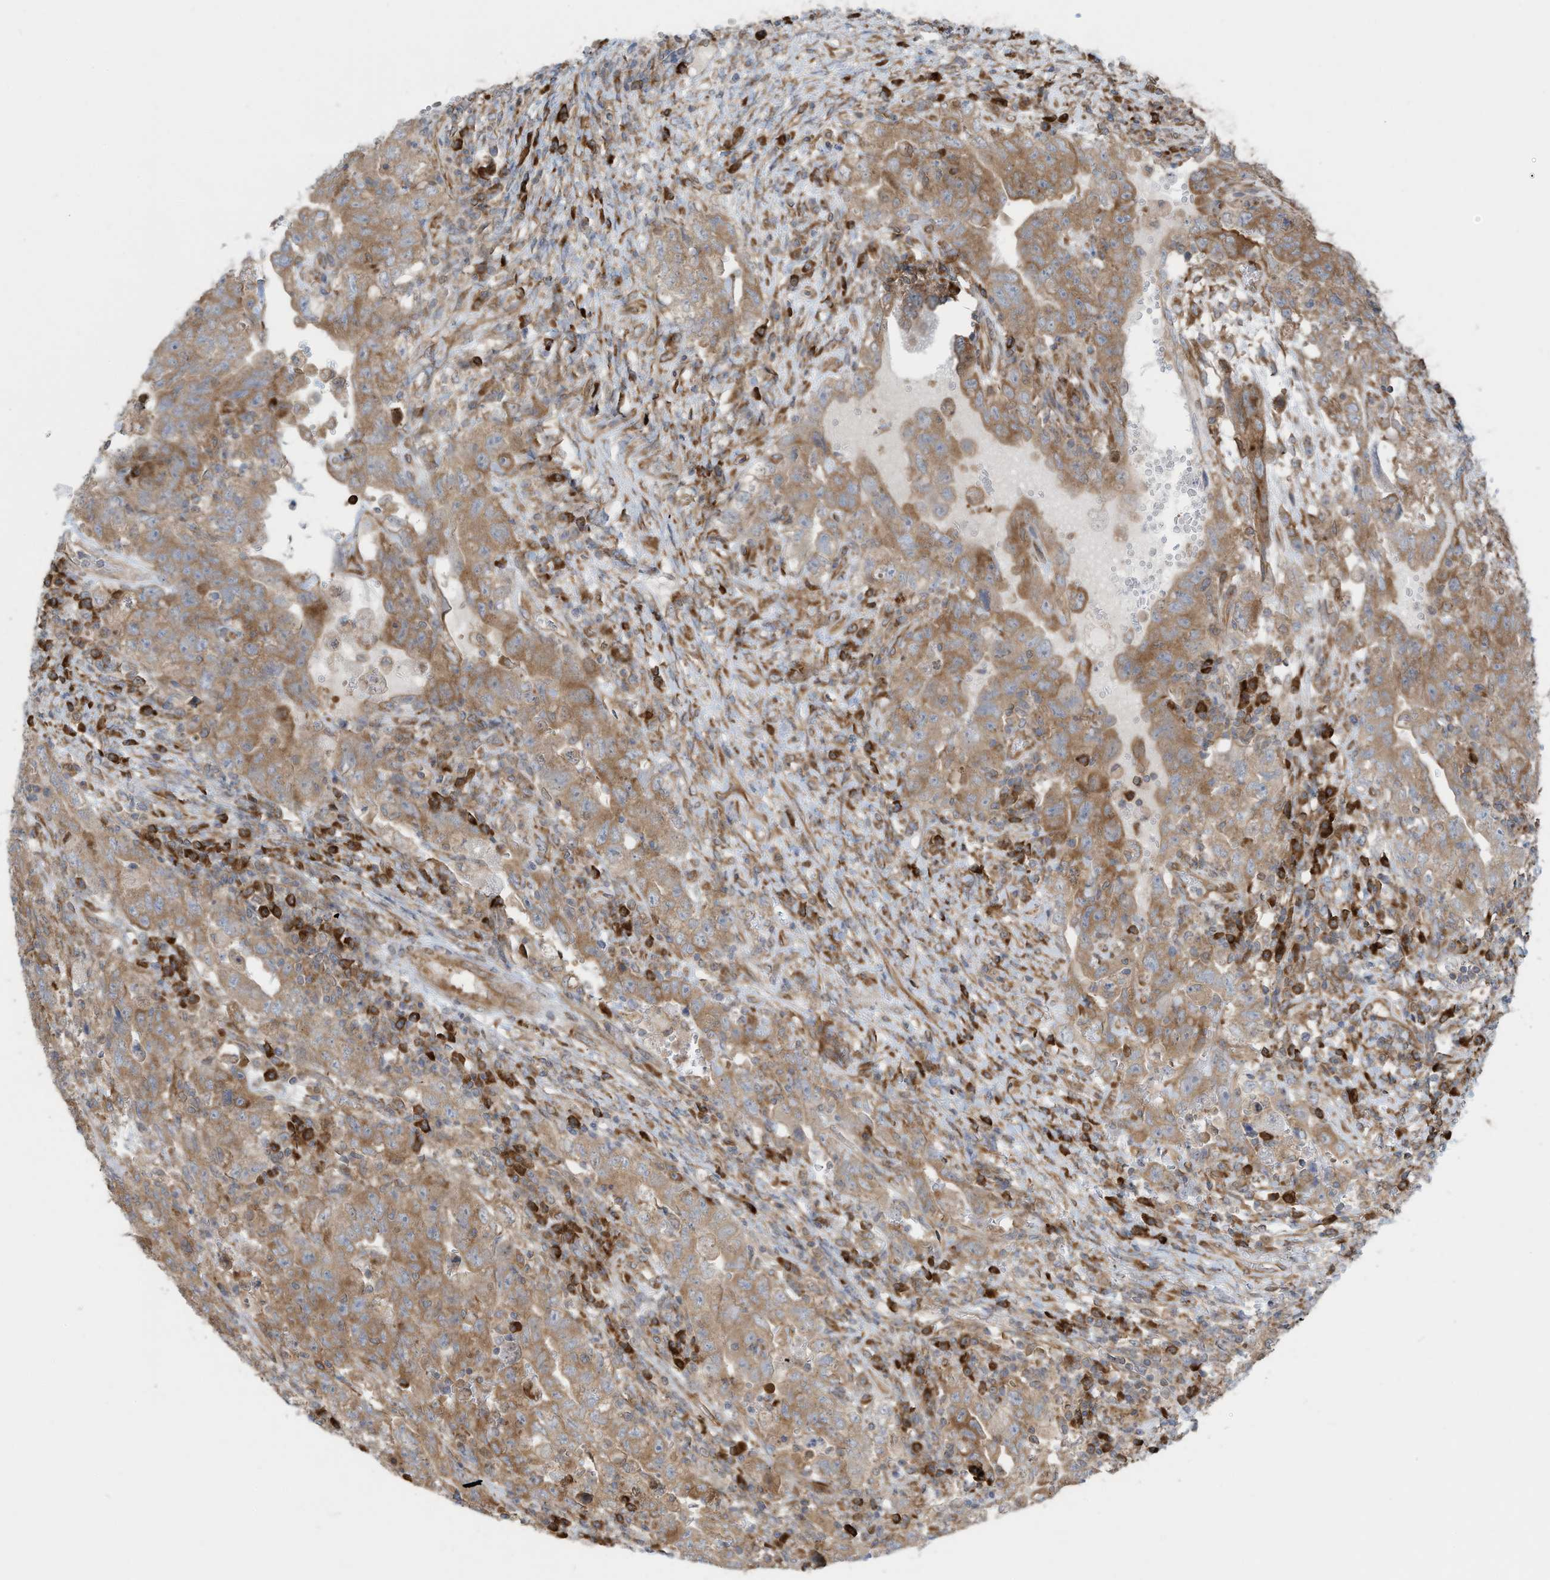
{"staining": {"intensity": "moderate", "quantity": ">75%", "location": "cytoplasmic/membranous"}, "tissue": "testis cancer", "cell_type": "Tumor cells", "image_type": "cancer", "snomed": [{"axis": "morphology", "description": "Carcinoma, Embryonal, NOS"}, {"axis": "topography", "description": "Testis"}], "caption": "Immunohistochemical staining of human testis cancer demonstrates medium levels of moderate cytoplasmic/membranous protein expression in about >75% of tumor cells. The protein is stained brown, and the nuclei are stained in blue (DAB IHC with brightfield microscopy, high magnification).", "gene": "USE1", "patient": {"sex": "male", "age": 26}}